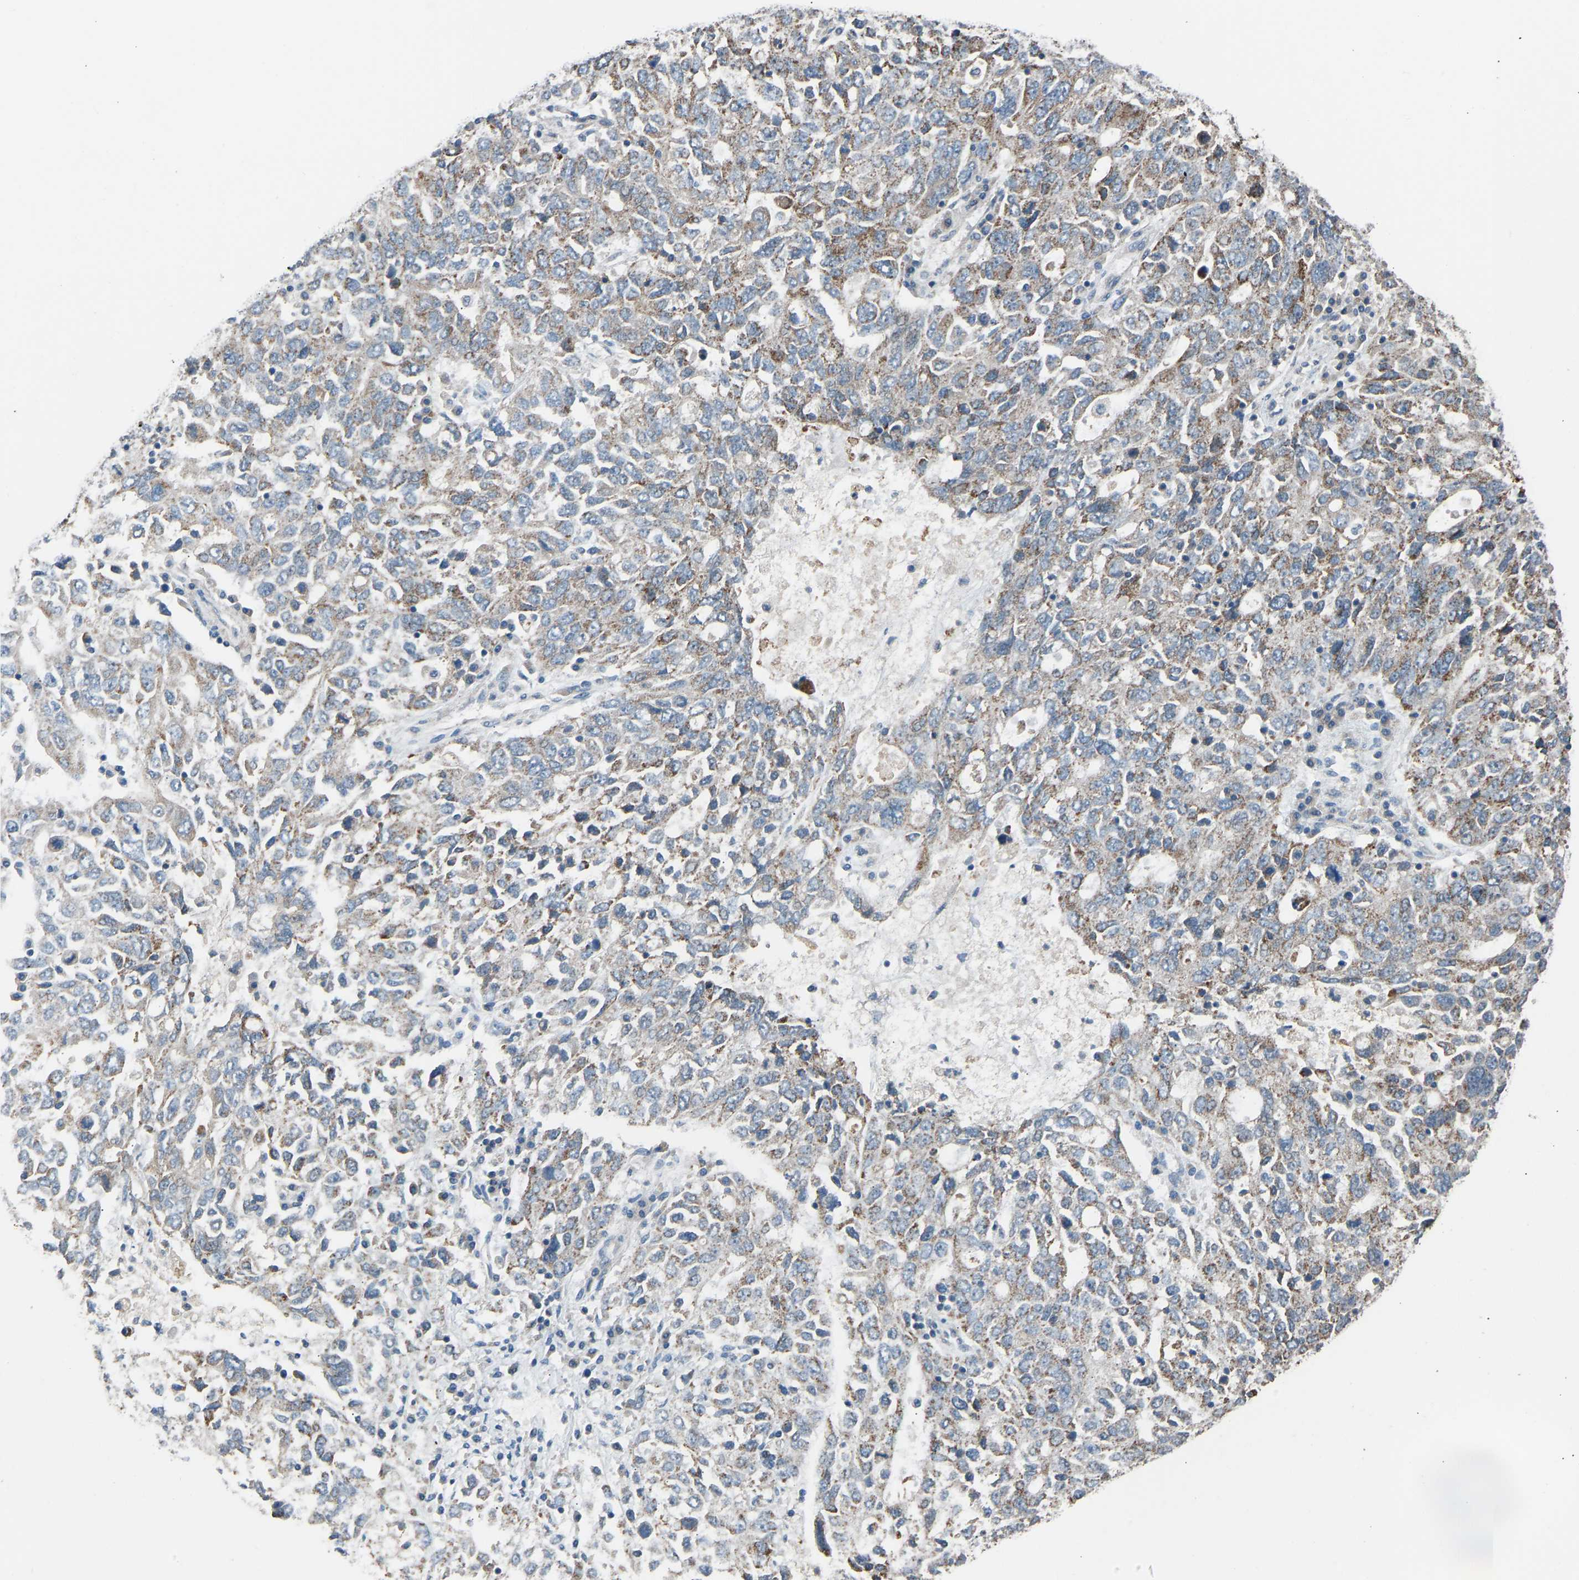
{"staining": {"intensity": "moderate", "quantity": "25%-75%", "location": "cytoplasmic/membranous"}, "tissue": "ovarian cancer", "cell_type": "Tumor cells", "image_type": "cancer", "snomed": [{"axis": "morphology", "description": "Carcinoma, endometroid"}, {"axis": "topography", "description": "Ovary"}], "caption": "A brown stain shows moderate cytoplasmic/membranous expression of a protein in endometroid carcinoma (ovarian) tumor cells. (DAB (3,3'-diaminobenzidine) IHC, brown staining for protein, blue staining for nuclei).", "gene": "TGFBR3", "patient": {"sex": "female", "age": 62}}